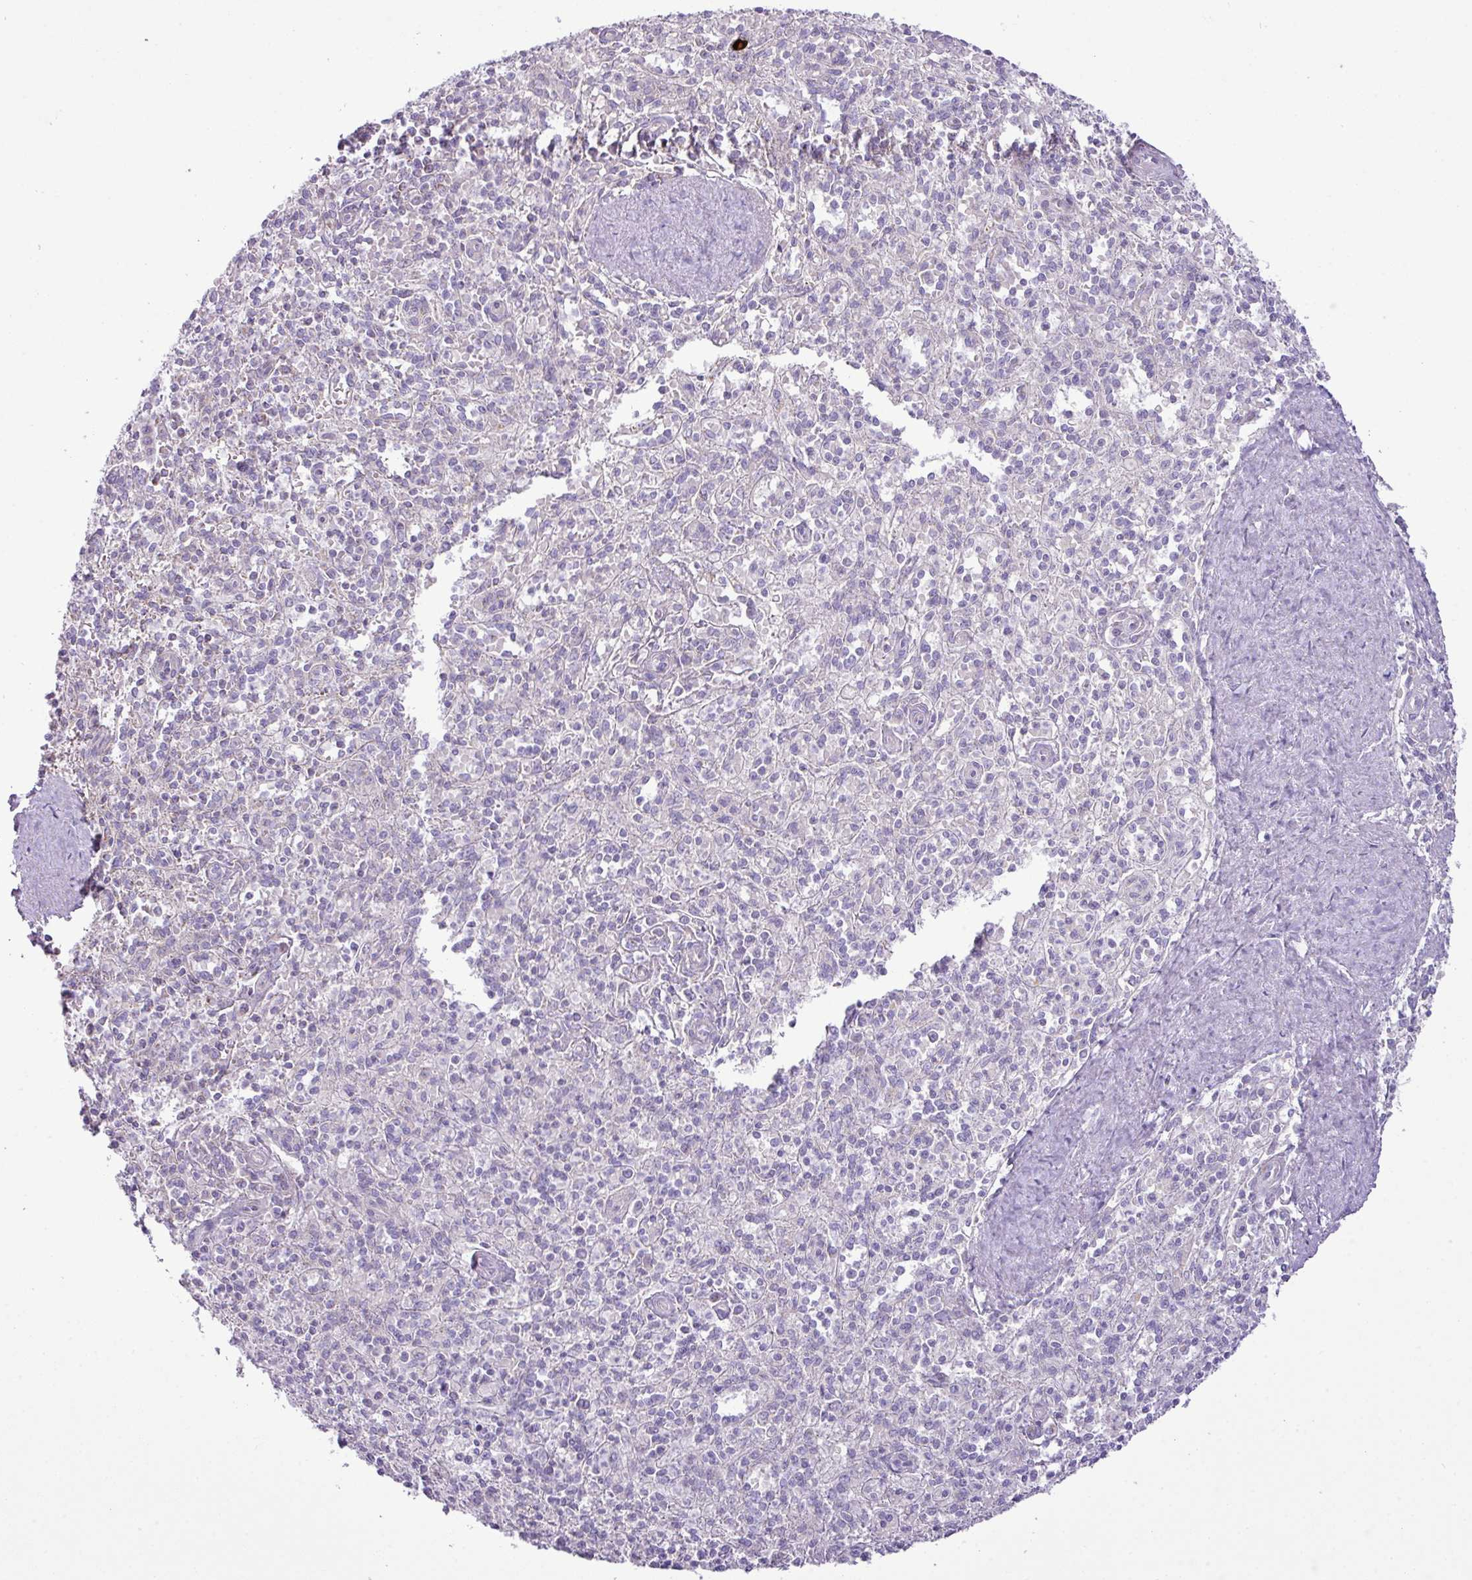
{"staining": {"intensity": "moderate", "quantity": "<25%", "location": "cytoplasmic/membranous"}, "tissue": "spleen", "cell_type": "Cells in red pulp", "image_type": "normal", "snomed": [{"axis": "morphology", "description": "Normal tissue, NOS"}, {"axis": "topography", "description": "Spleen"}], "caption": "Protein expression analysis of benign human spleen reveals moderate cytoplasmic/membranous expression in approximately <25% of cells in red pulp.", "gene": "ZNF81", "patient": {"sex": "female", "age": 70}}